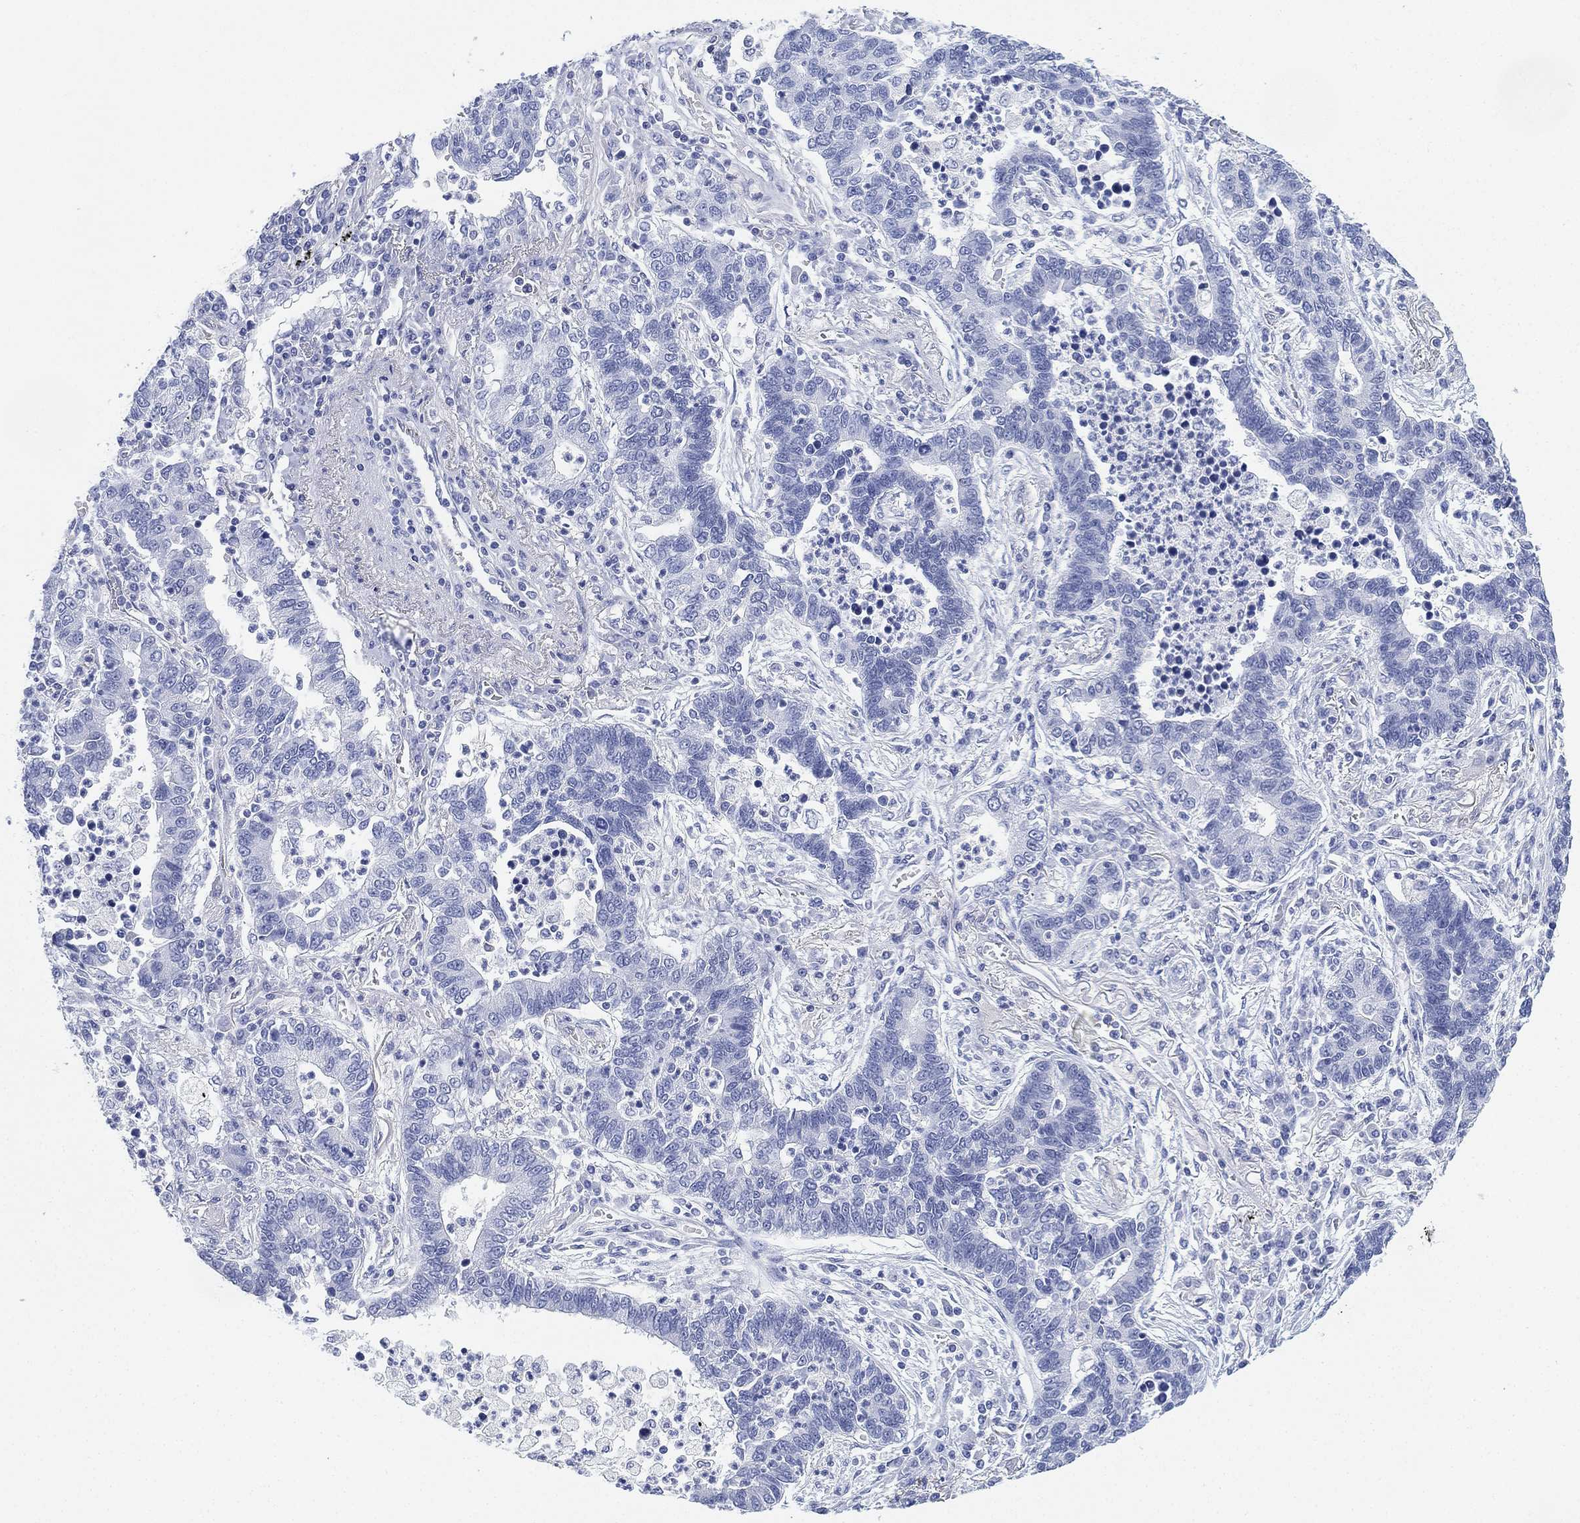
{"staining": {"intensity": "negative", "quantity": "none", "location": "none"}, "tissue": "lung cancer", "cell_type": "Tumor cells", "image_type": "cancer", "snomed": [{"axis": "morphology", "description": "Adenocarcinoma, NOS"}, {"axis": "topography", "description": "Lung"}], "caption": "The image displays no significant staining in tumor cells of adenocarcinoma (lung).", "gene": "PSKH2", "patient": {"sex": "female", "age": 57}}